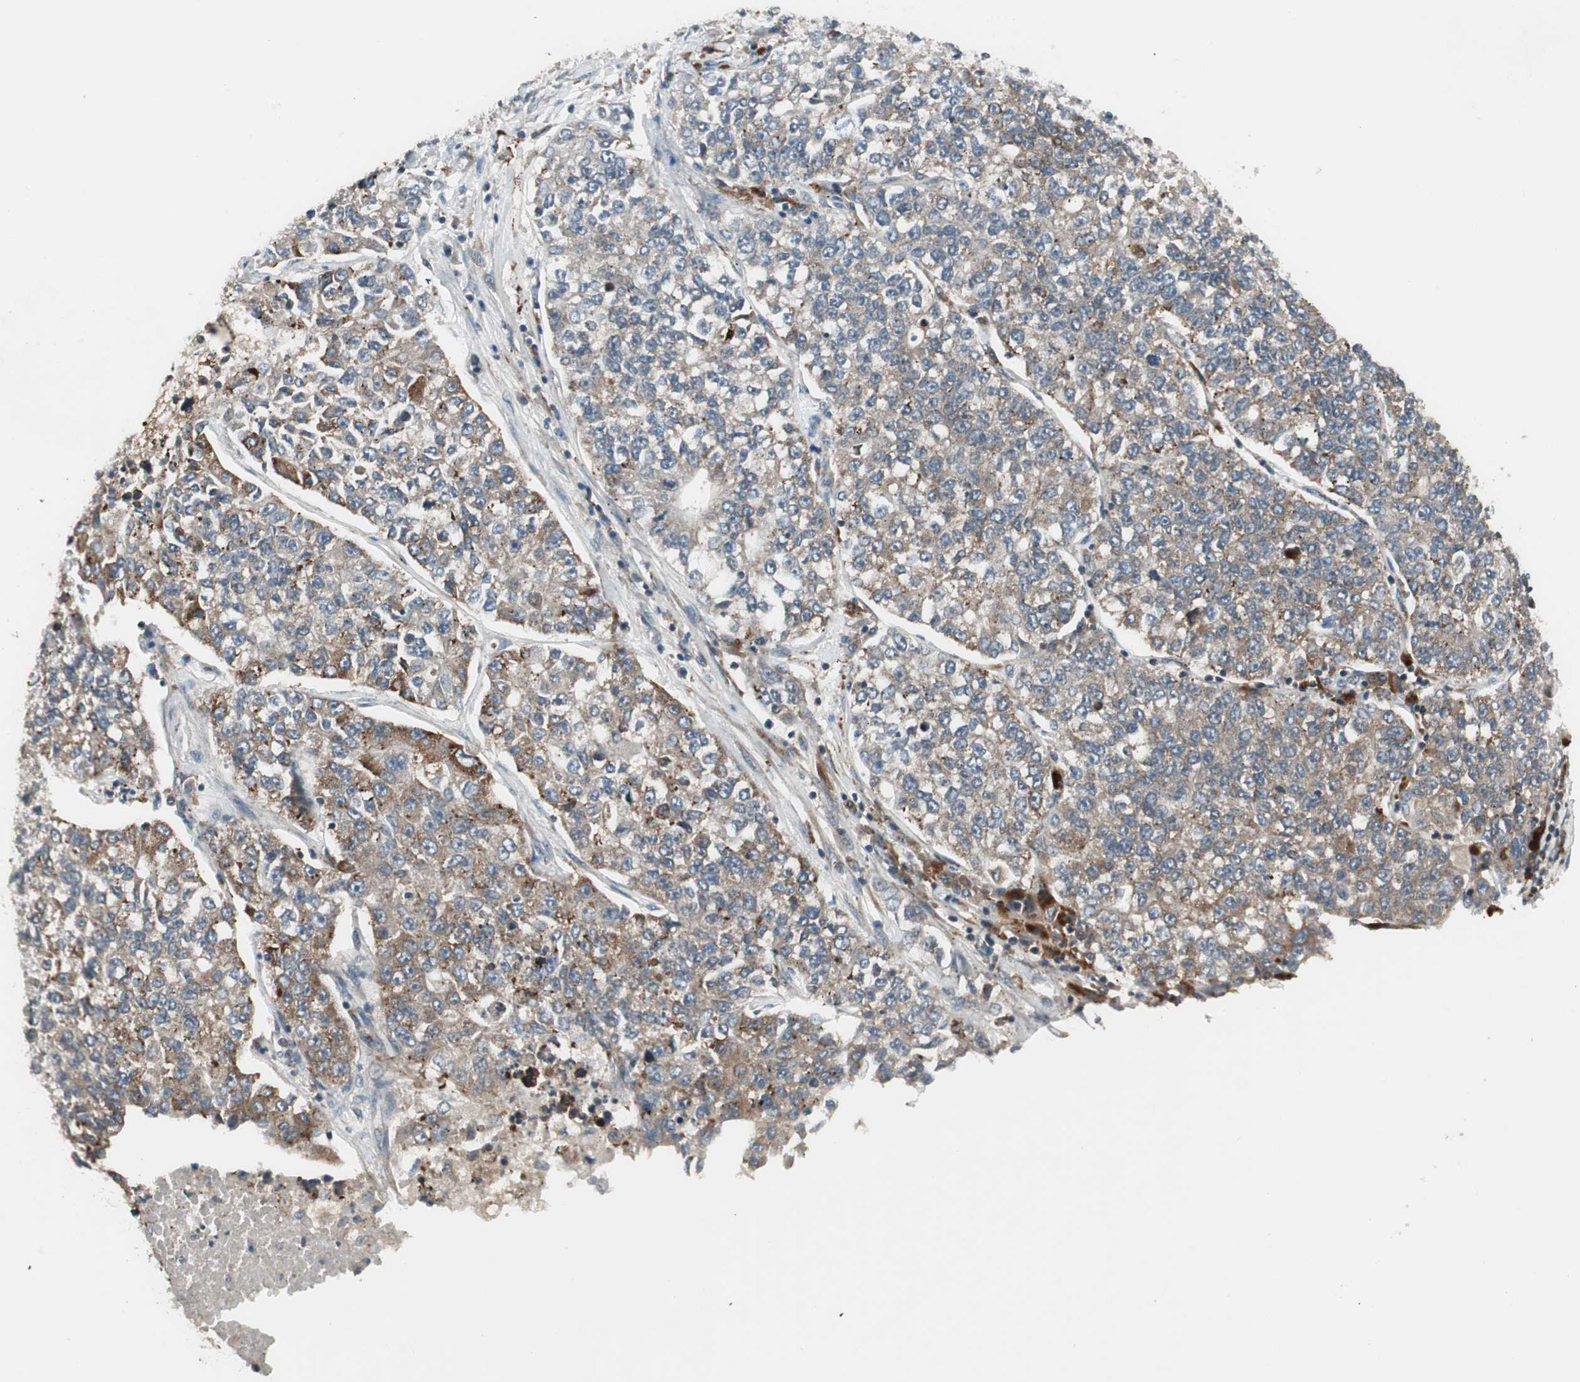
{"staining": {"intensity": "weak", "quantity": ">75%", "location": "cytoplasmic/membranous"}, "tissue": "lung cancer", "cell_type": "Tumor cells", "image_type": "cancer", "snomed": [{"axis": "morphology", "description": "Adenocarcinoma, NOS"}, {"axis": "topography", "description": "Lung"}], "caption": "This image exhibits immunohistochemistry staining of adenocarcinoma (lung), with low weak cytoplasmic/membranous expression in approximately >75% of tumor cells.", "gene": "SFRP1", "patient": {"sex": "male", "age": 49}}